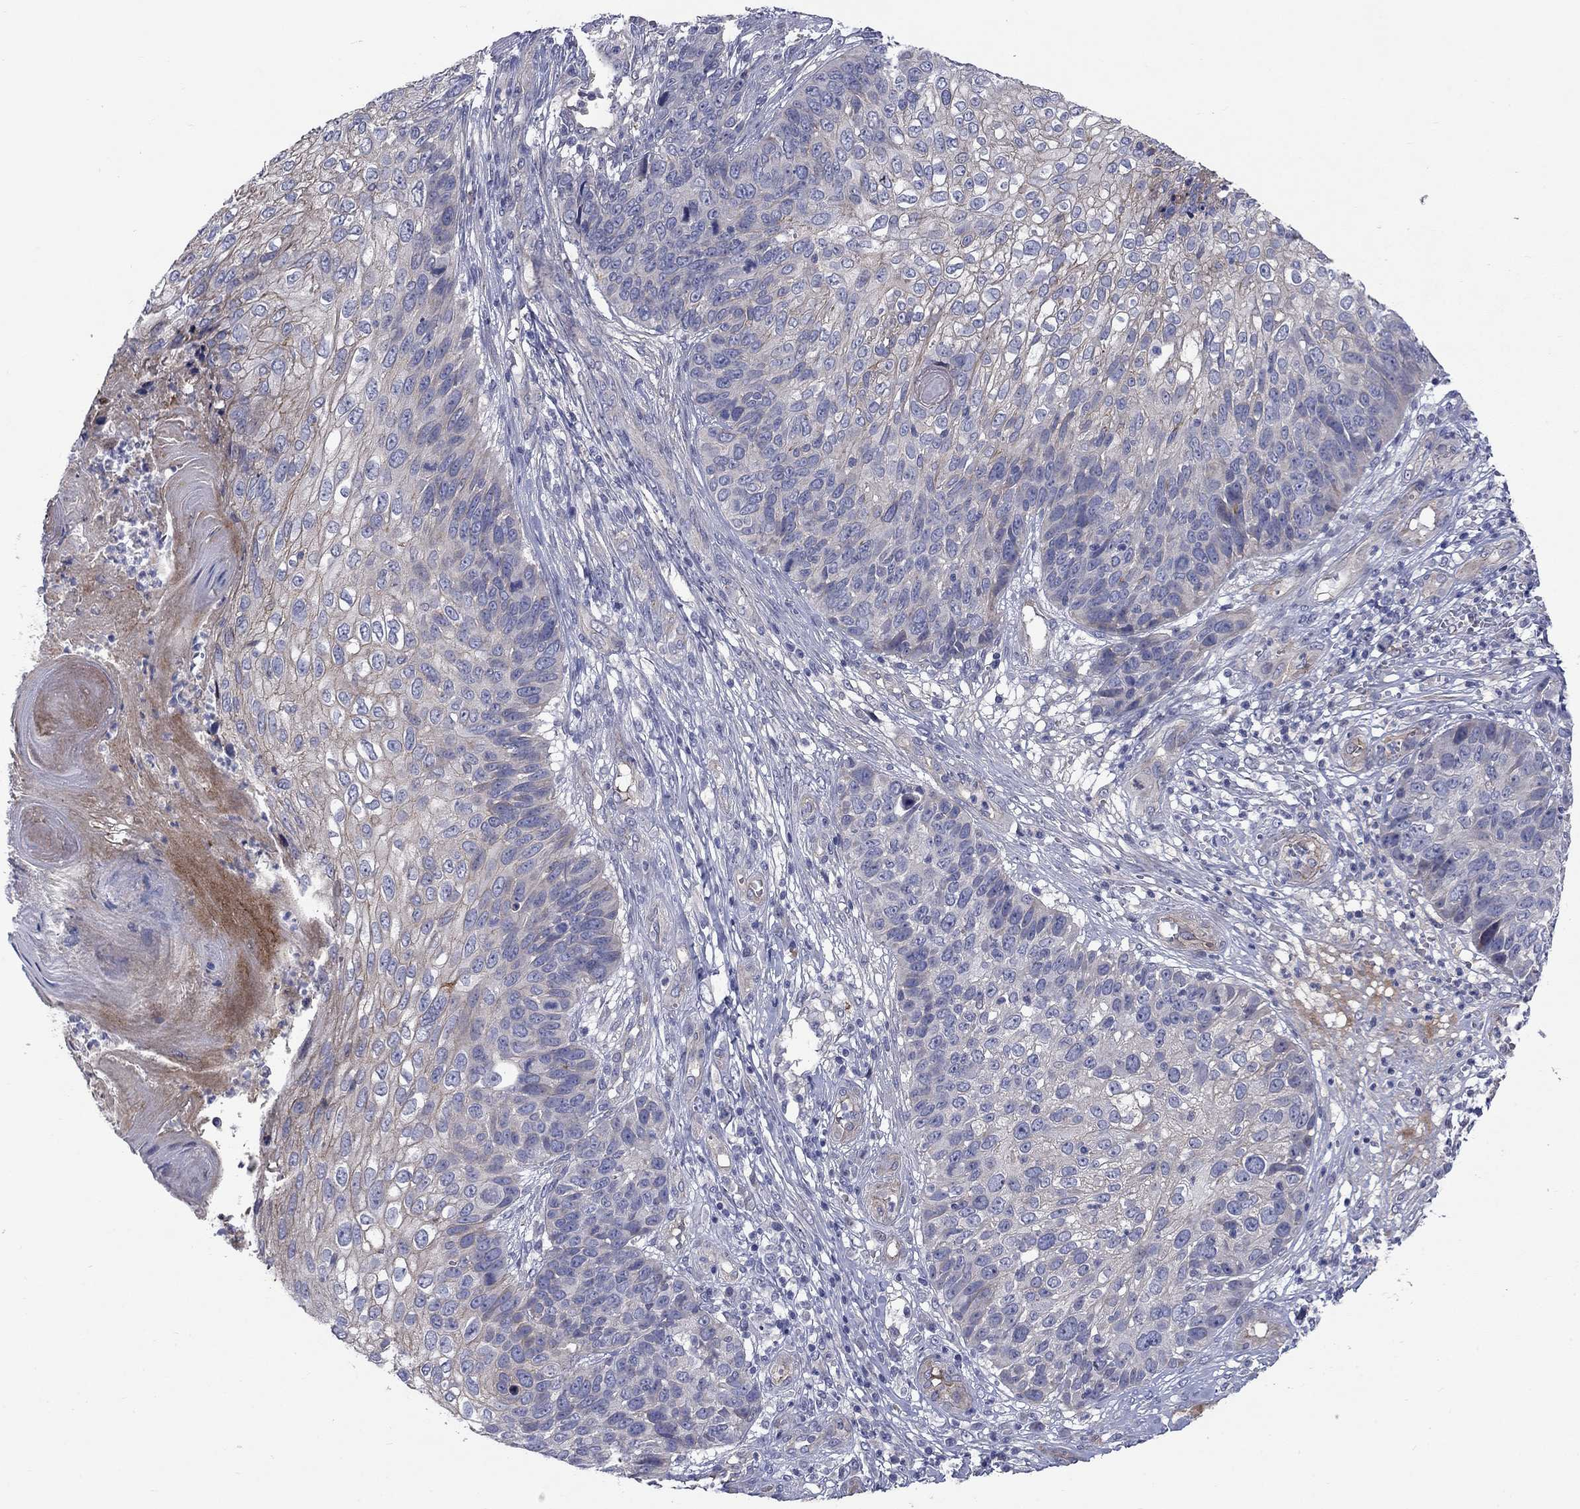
{"staining": {"intensity": "negative", "quantity": "none", "location": "none"}, "tissue": "skin cancer", "cell_type": "Tumor cells", "image_type": "cancer", "snomed": [{"axis": "morphology", "description": "Squamous cell carcinoma, NOS"}, {"axis": "topography", "description": "Skin"}], "caption": "Immunohistochemistry (IHC) micrograph of human squamous cell carcinoma (skin) stained for a protein (brown), which exhibits no expression in tumor cells.", "gene": "SLC1A1", "patient": {"sex": "male", "age": 92}}